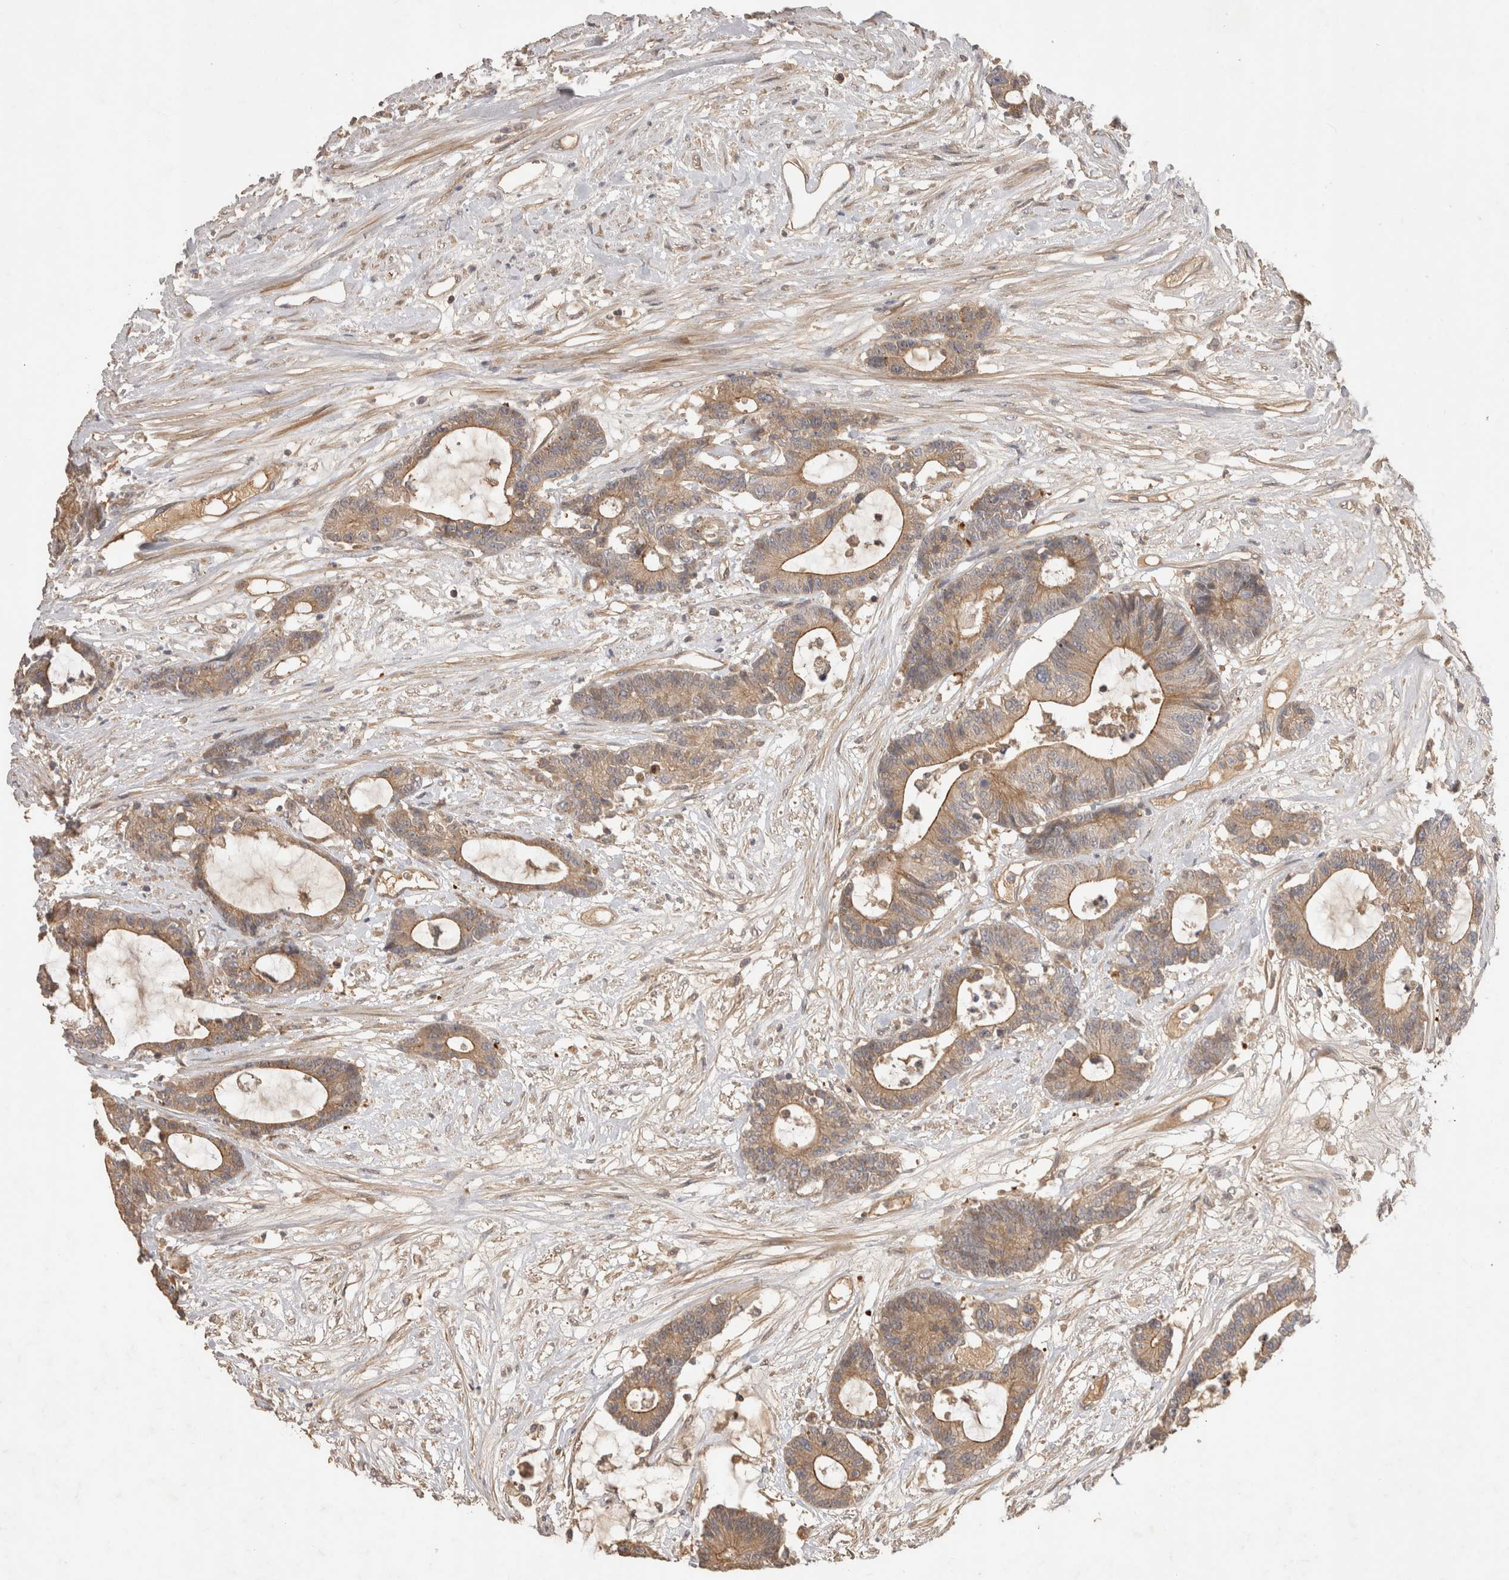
{"staining": {"intensity": "moderate", "quantity": ">75%", "location": "cytoplasmic/membranous"}, "tissue": "colorectal cancer", "cell_type": "Tumor cells", "image_type": "cancer", "snomed": [{"axis": "morphology", "description": "Adenocarcinoma, NOS"}, {"axis": "topography", "description": "Colon"}], "caption": "A brown stain shows moderate cytoplasmic/membranous staining of a protein in human colorectal cancer tumor cells.", "gene": "PPP1R42", "patient": {"sex": "female", "age": 84}}